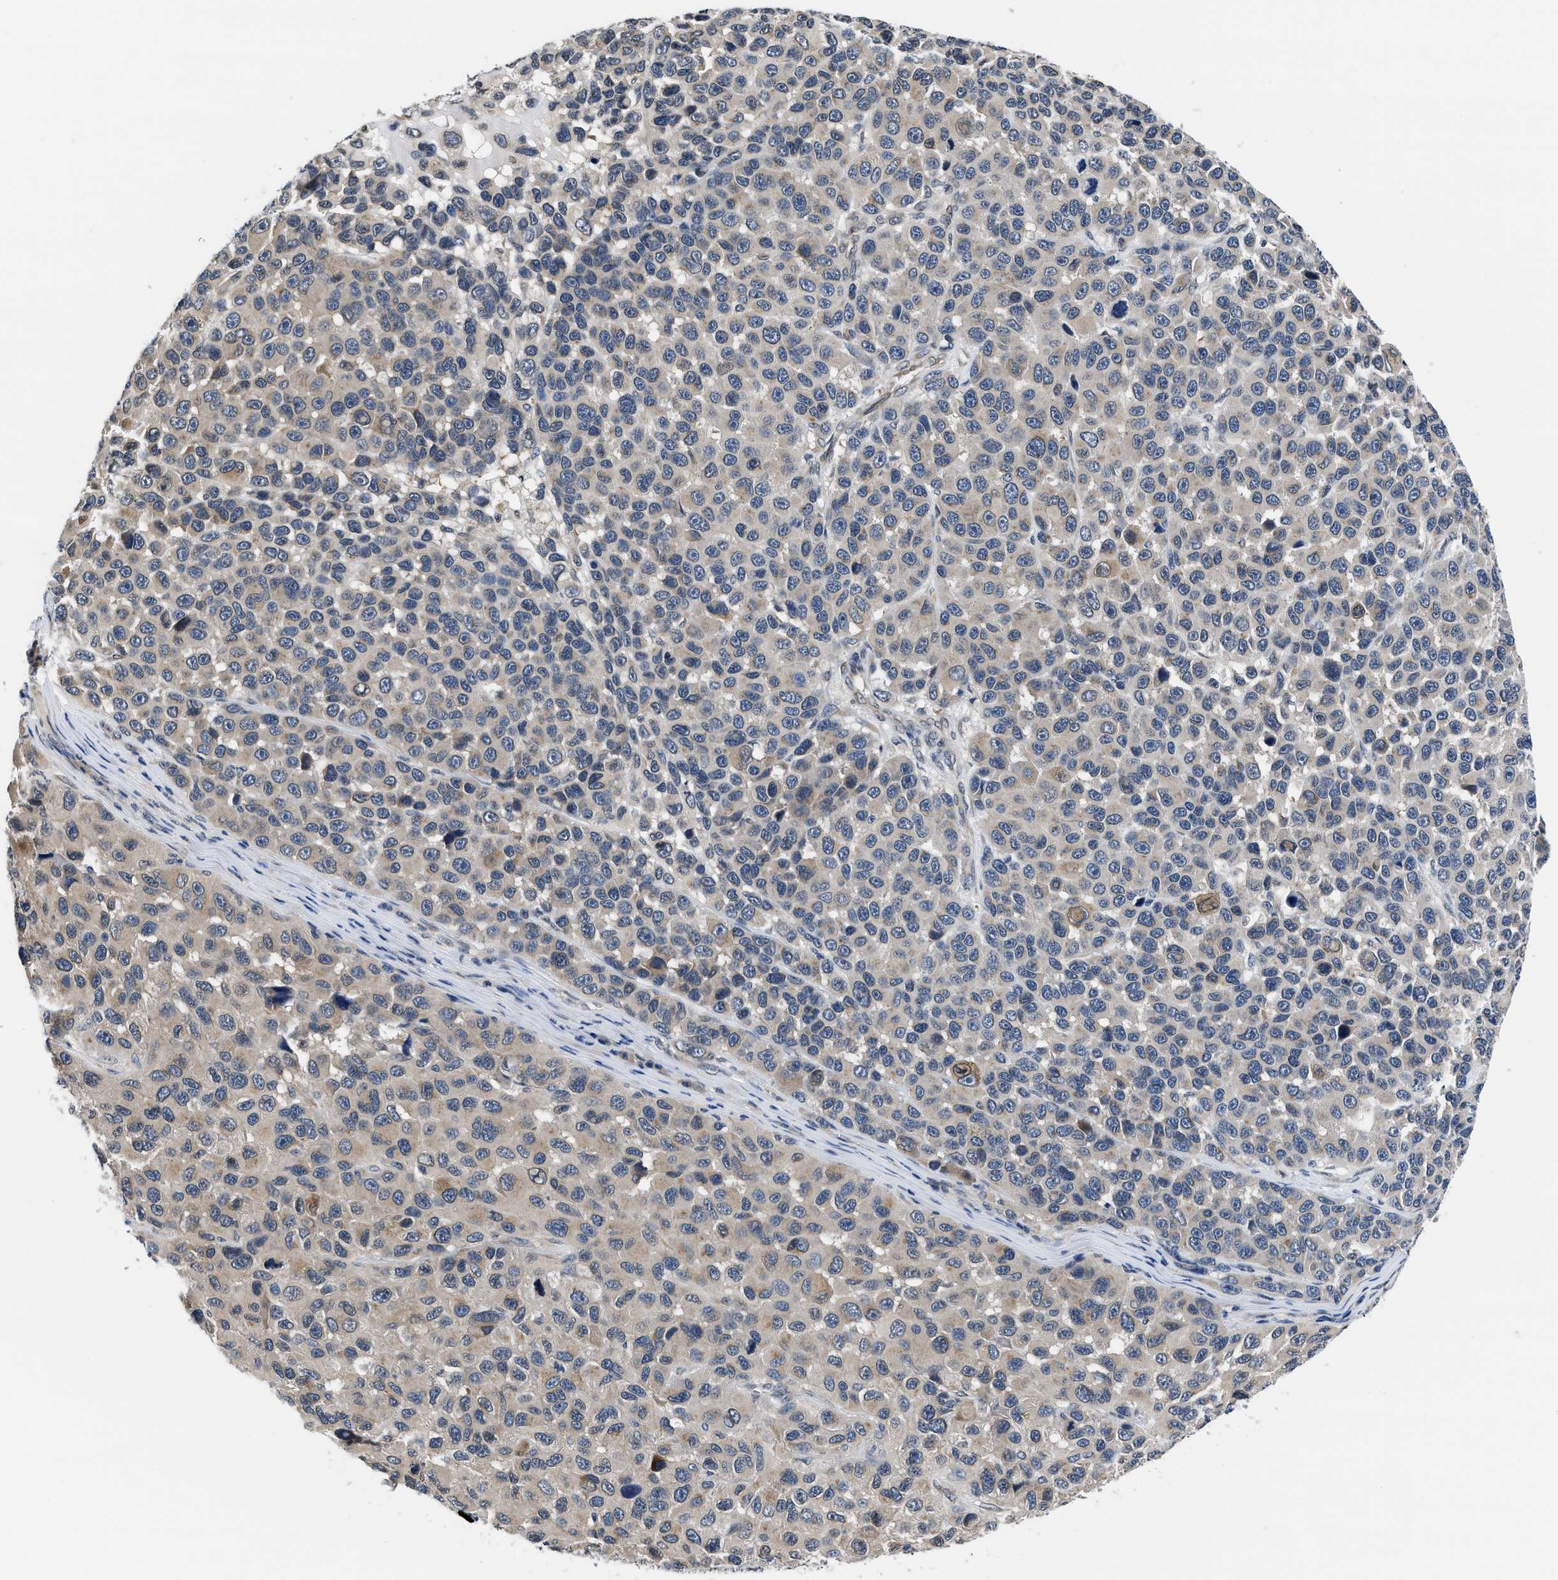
{"staining": {"intensity": "negative", "quantity": "none", "location": "none"}, "tissue": "melanoma", "cell_type": "Tumor cells", "image_type": "cancer", "snomed": [{"axis": "morphology", "description": "Malignant melanoma, NOS"}, {"axis": "topography", "description": "Skin"}], "caption": "The photomicrograph shows no significant expression in tumor cells of malignant melanoma. (DAB (3,3'-diaminobenzidine) immunohistochemistry (IHC) visualized using brightfield microscopy, high magnification).", "gene": "SNX10", "patient": {"sex": "male", "age": 53}}